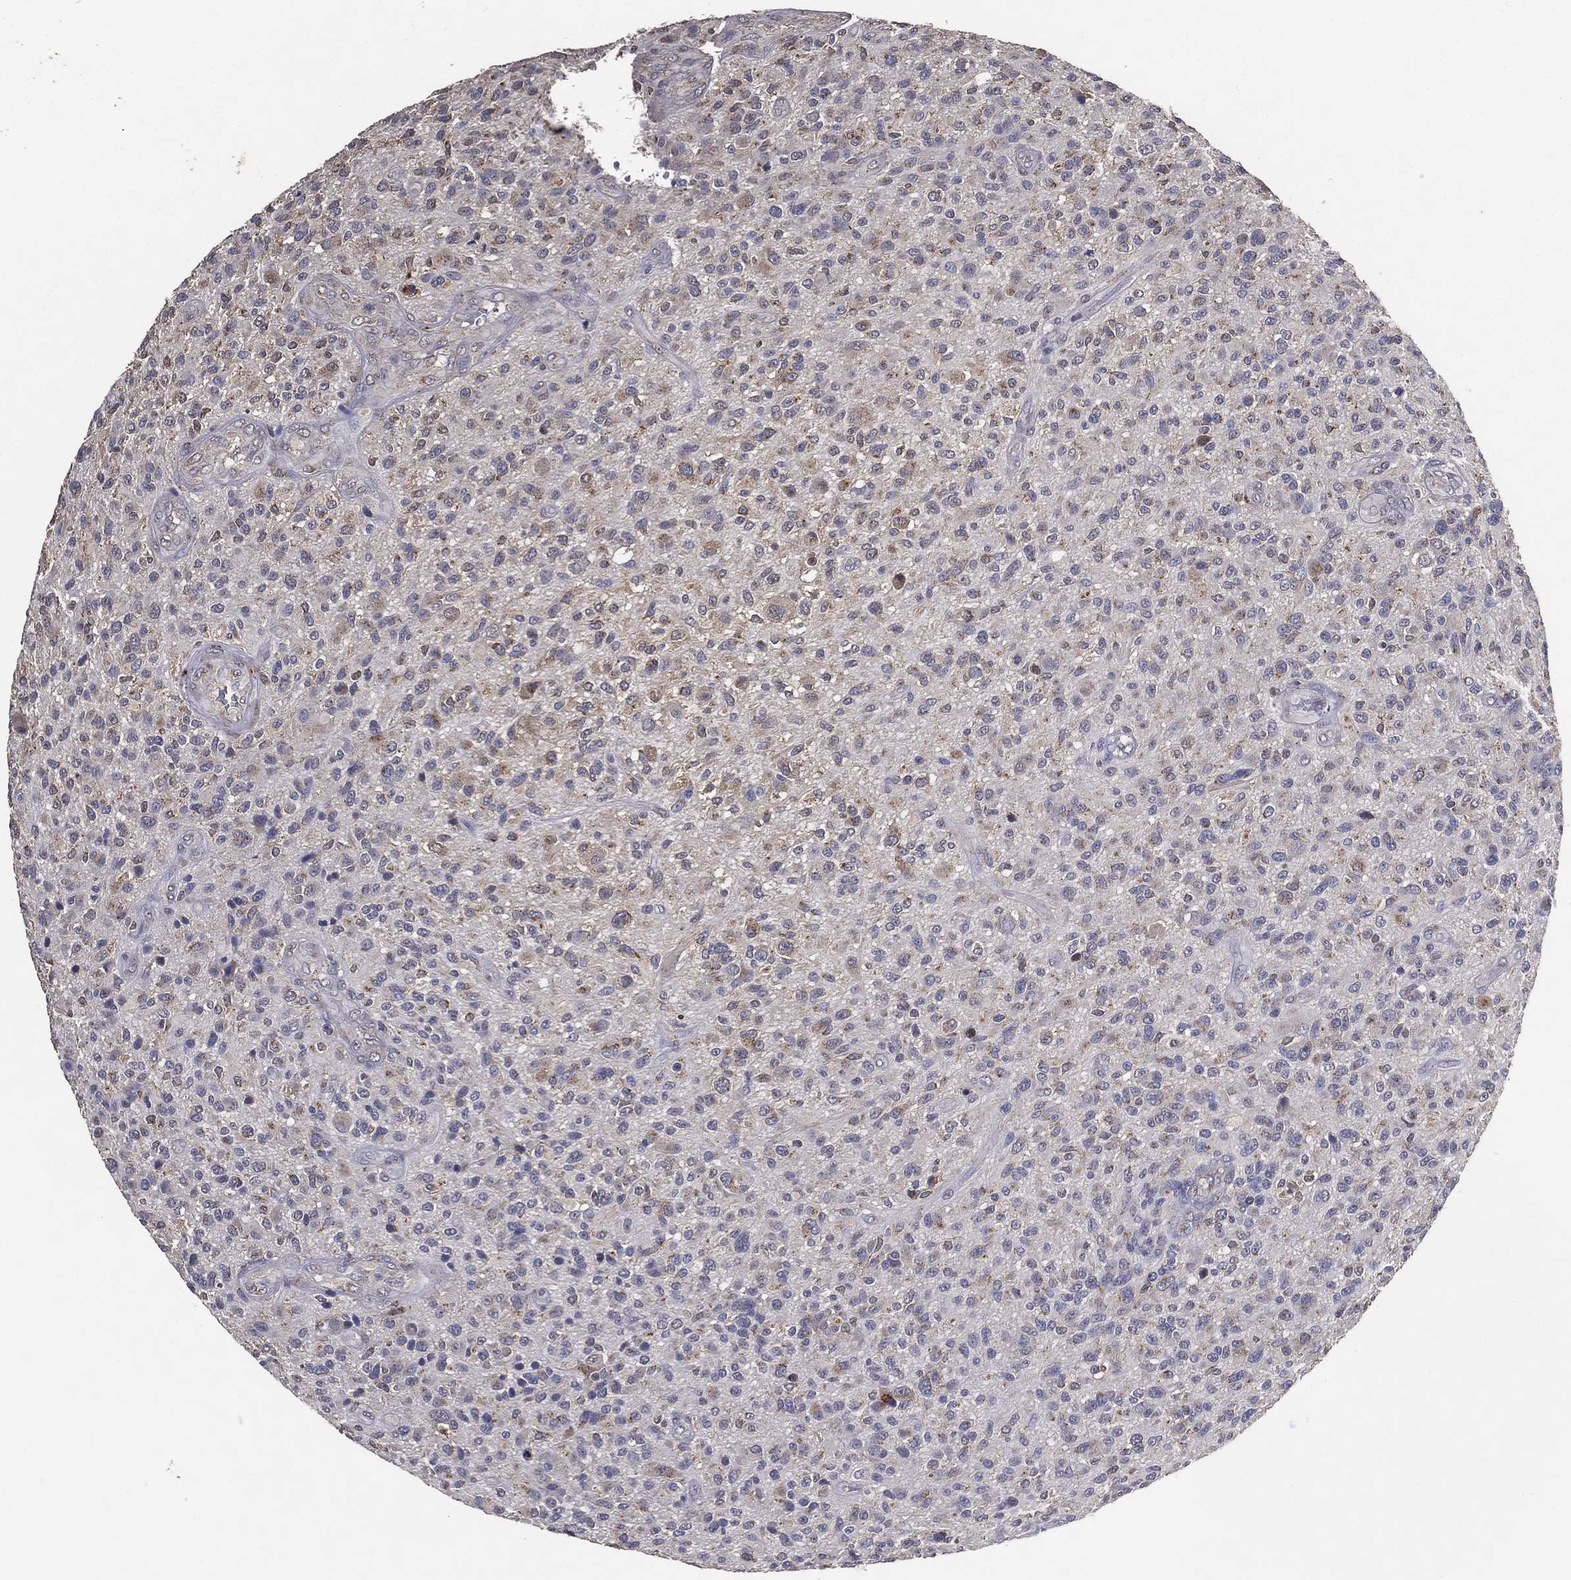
{"staining": {"intensity": "weak", "quantity": "<25%", "location": "cytoplasmic/membranous"}, "tissue": "glioma", "cell_type": "Tumor cells", "image_type": "cancer", "snomed": [{"axis": "morphology", "description": "Glioma, malignant, High grade"}, {"axis": "topography", "description": "Brain"}], "caption": "This image is of glioma stained with immunohistochemistry (IHC) to label a protein in brown with the nuclei are counter-stained blue. There is no positivity in tumor cells.", "gene": "GPR183", "patient": {"sex": "male", "age": 47}}